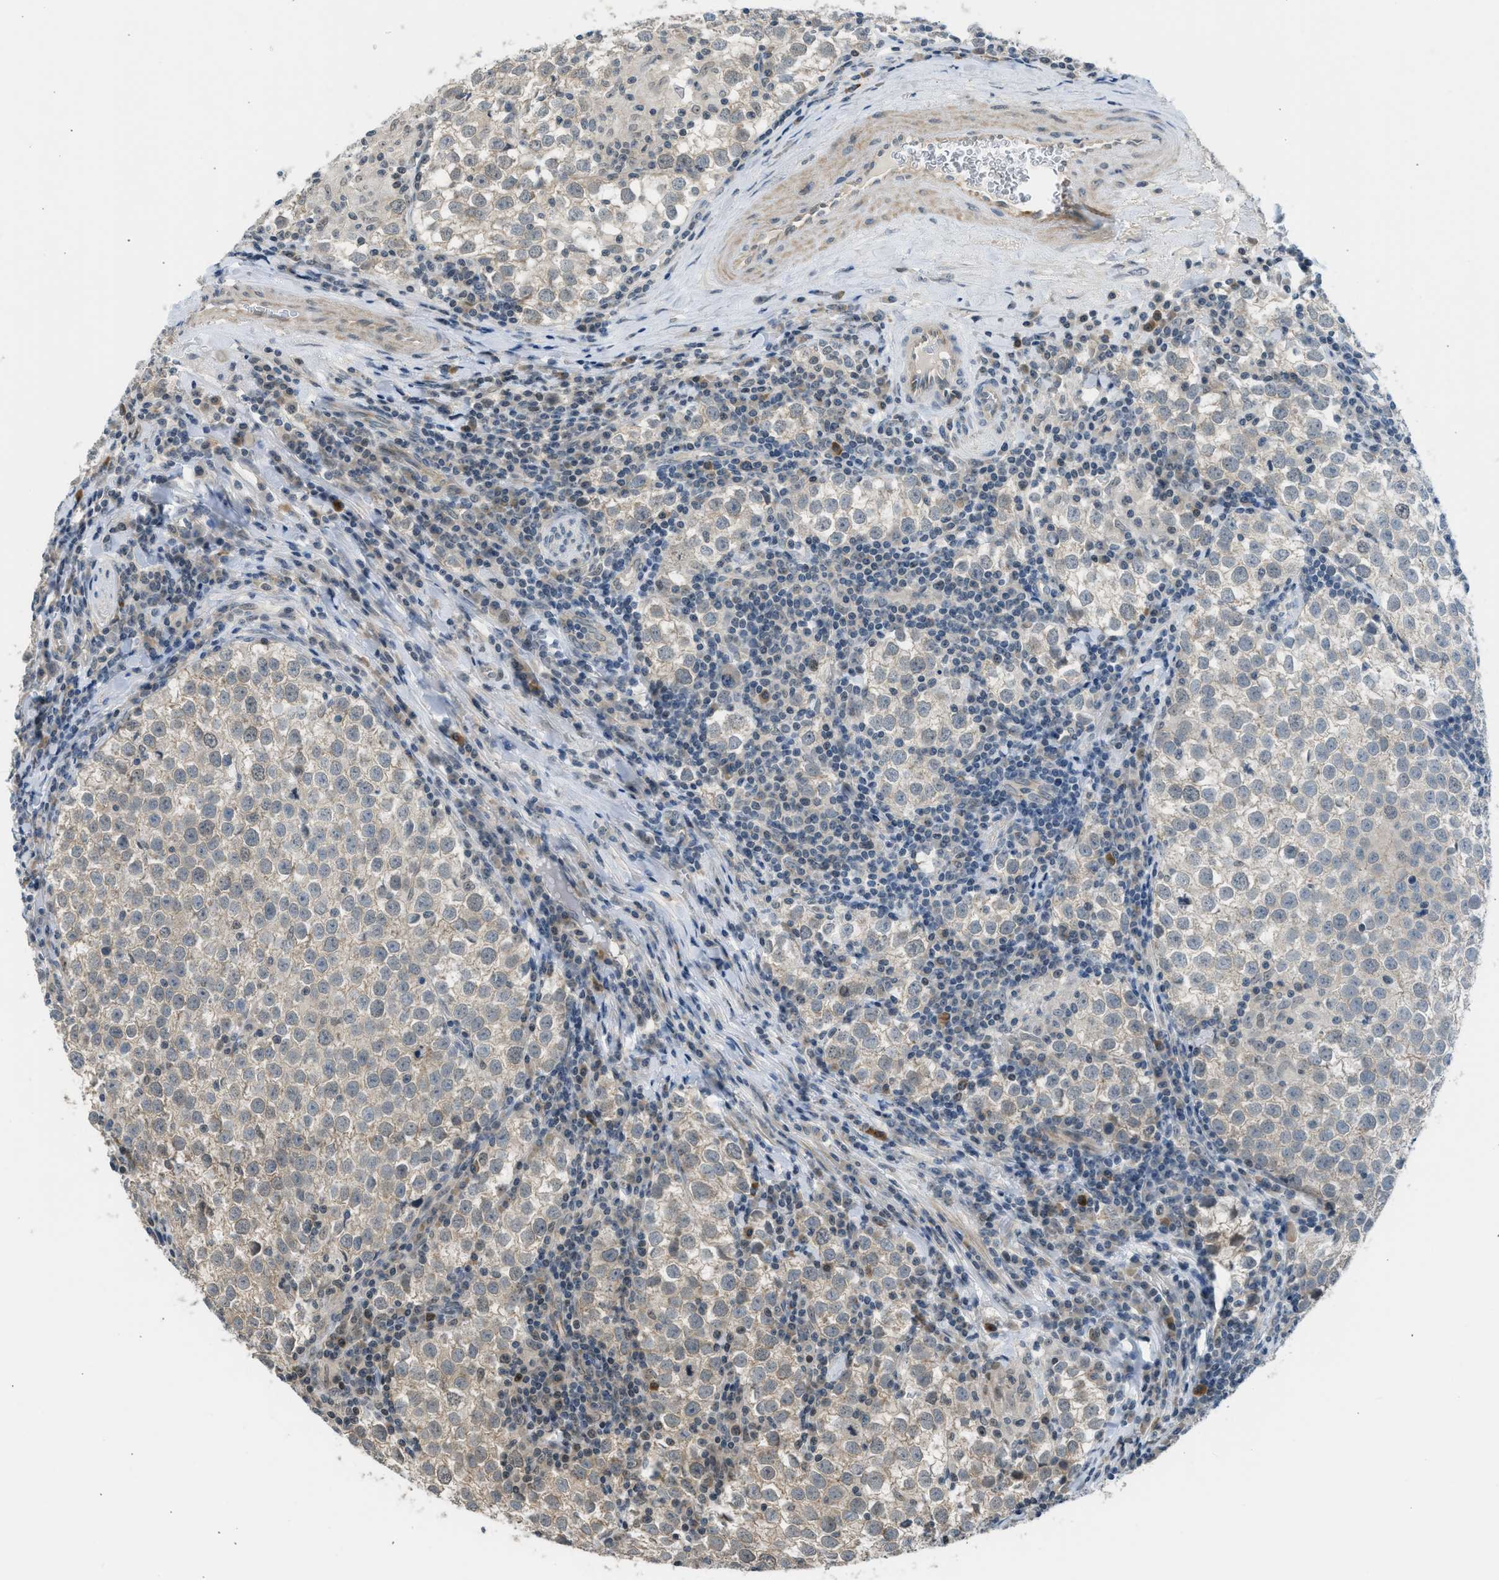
{"staining": {"intensity": "weak", "quantity": "25%-75%", "location": "cytoplasmic/membranous"}, "tissue": "testis cancer", "cell_type": "Tumor cells", "image_type": "cancer", "snomed": [{"axis": "morphology", "description": "Seminoma, NOS"}, {"axis": "morphology", "description": "Carcinoma, Embryonal, NOS"}, {"axis": "topography", "description": "Testis"}], "caption": "A micrograph of testis cancer stained for a protein reveals weak cytoplasmic/membranous brown staining in tumor cells. (Stains: DAB (3,3'-diaminobenzidine) in brown, nuclei in blue, Microscopy: brightfield microscopy at high magnification).", "gene": "TTBK2", "patient": {"sex": "male", "age": 36}}